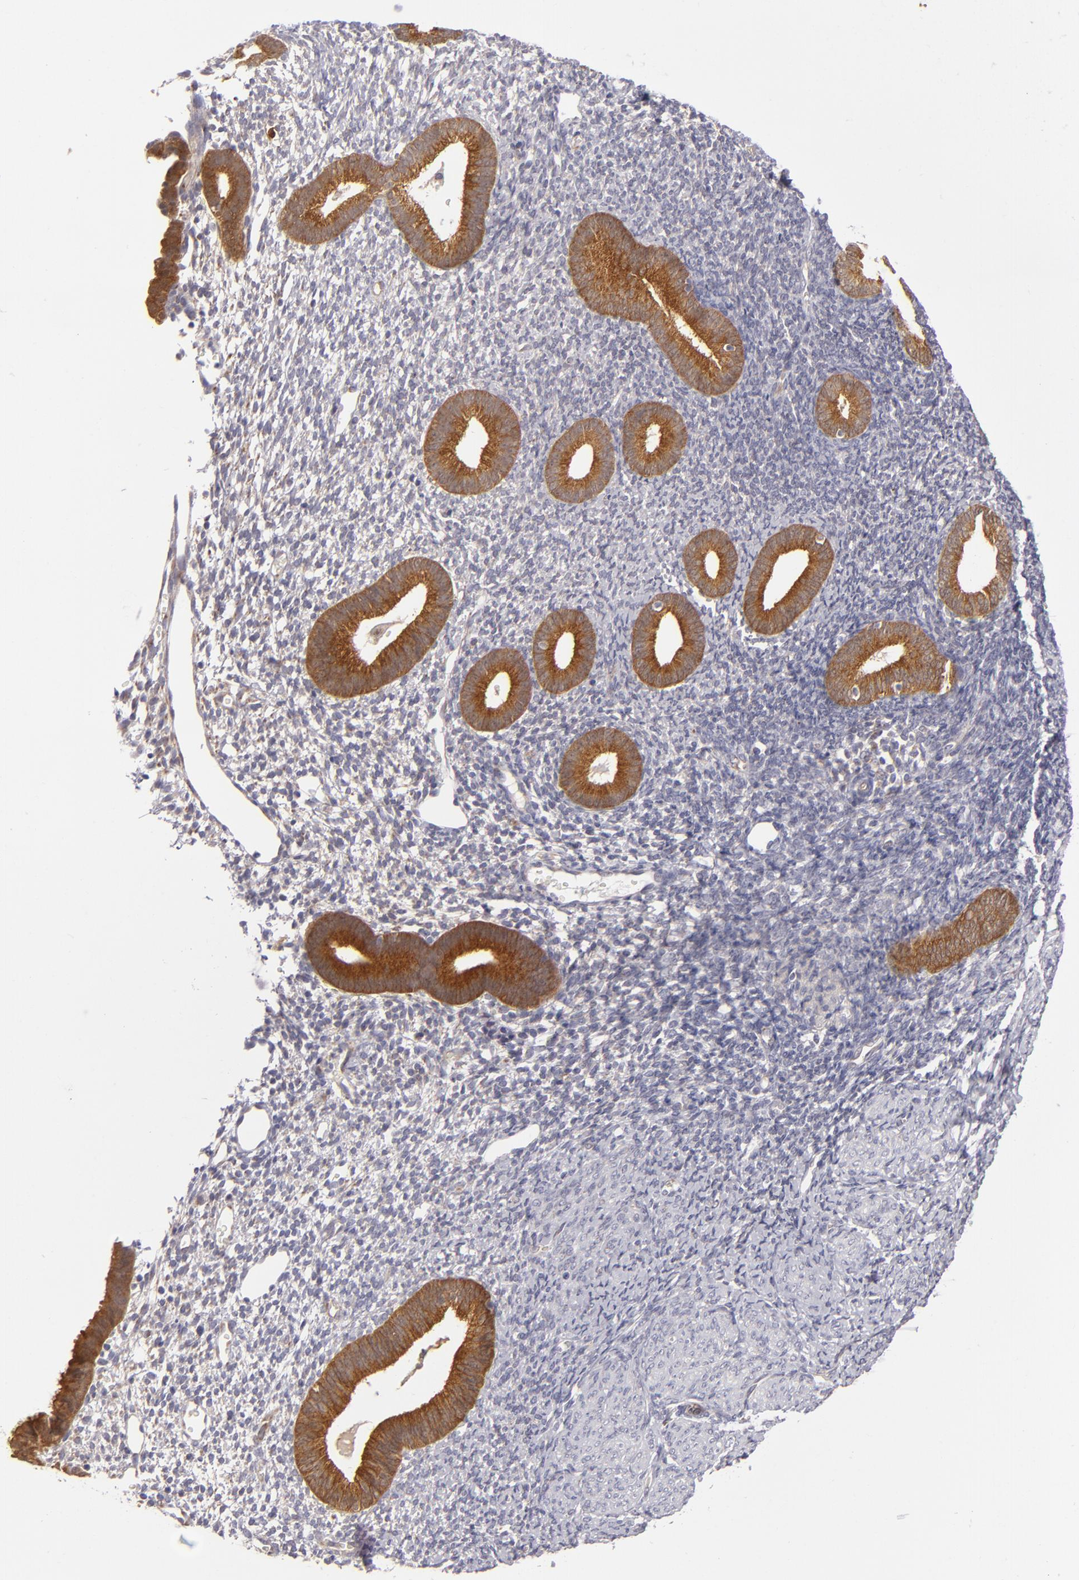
{"staining": {"intensity": "negative", "quantity": "none", "location": "none"}, "tissue": "endometrium", "cell_type": "Cells in endometrial stroma", "image_type": "normal", "snomed": [{"axis": "morphology", "description": "Normal tissue, NOS"}, {"axis": "topography", "description": "Smooth muscle"}, {"axis": "topography", "description": "Endometrium"}], "caption": "This is a image of immunohistochemistry staining of normal endometrium, which shows no expression in cells in endometrial stroma. (Stains: DAB (3,3'-diaminobenzidine) immunohistochemistry with hematoxylin counter stain, Microscopy: brightfield microscopy at high magnification).", "gene": "SH2D4A", "patient": {"sex": "female", "age": 57}}